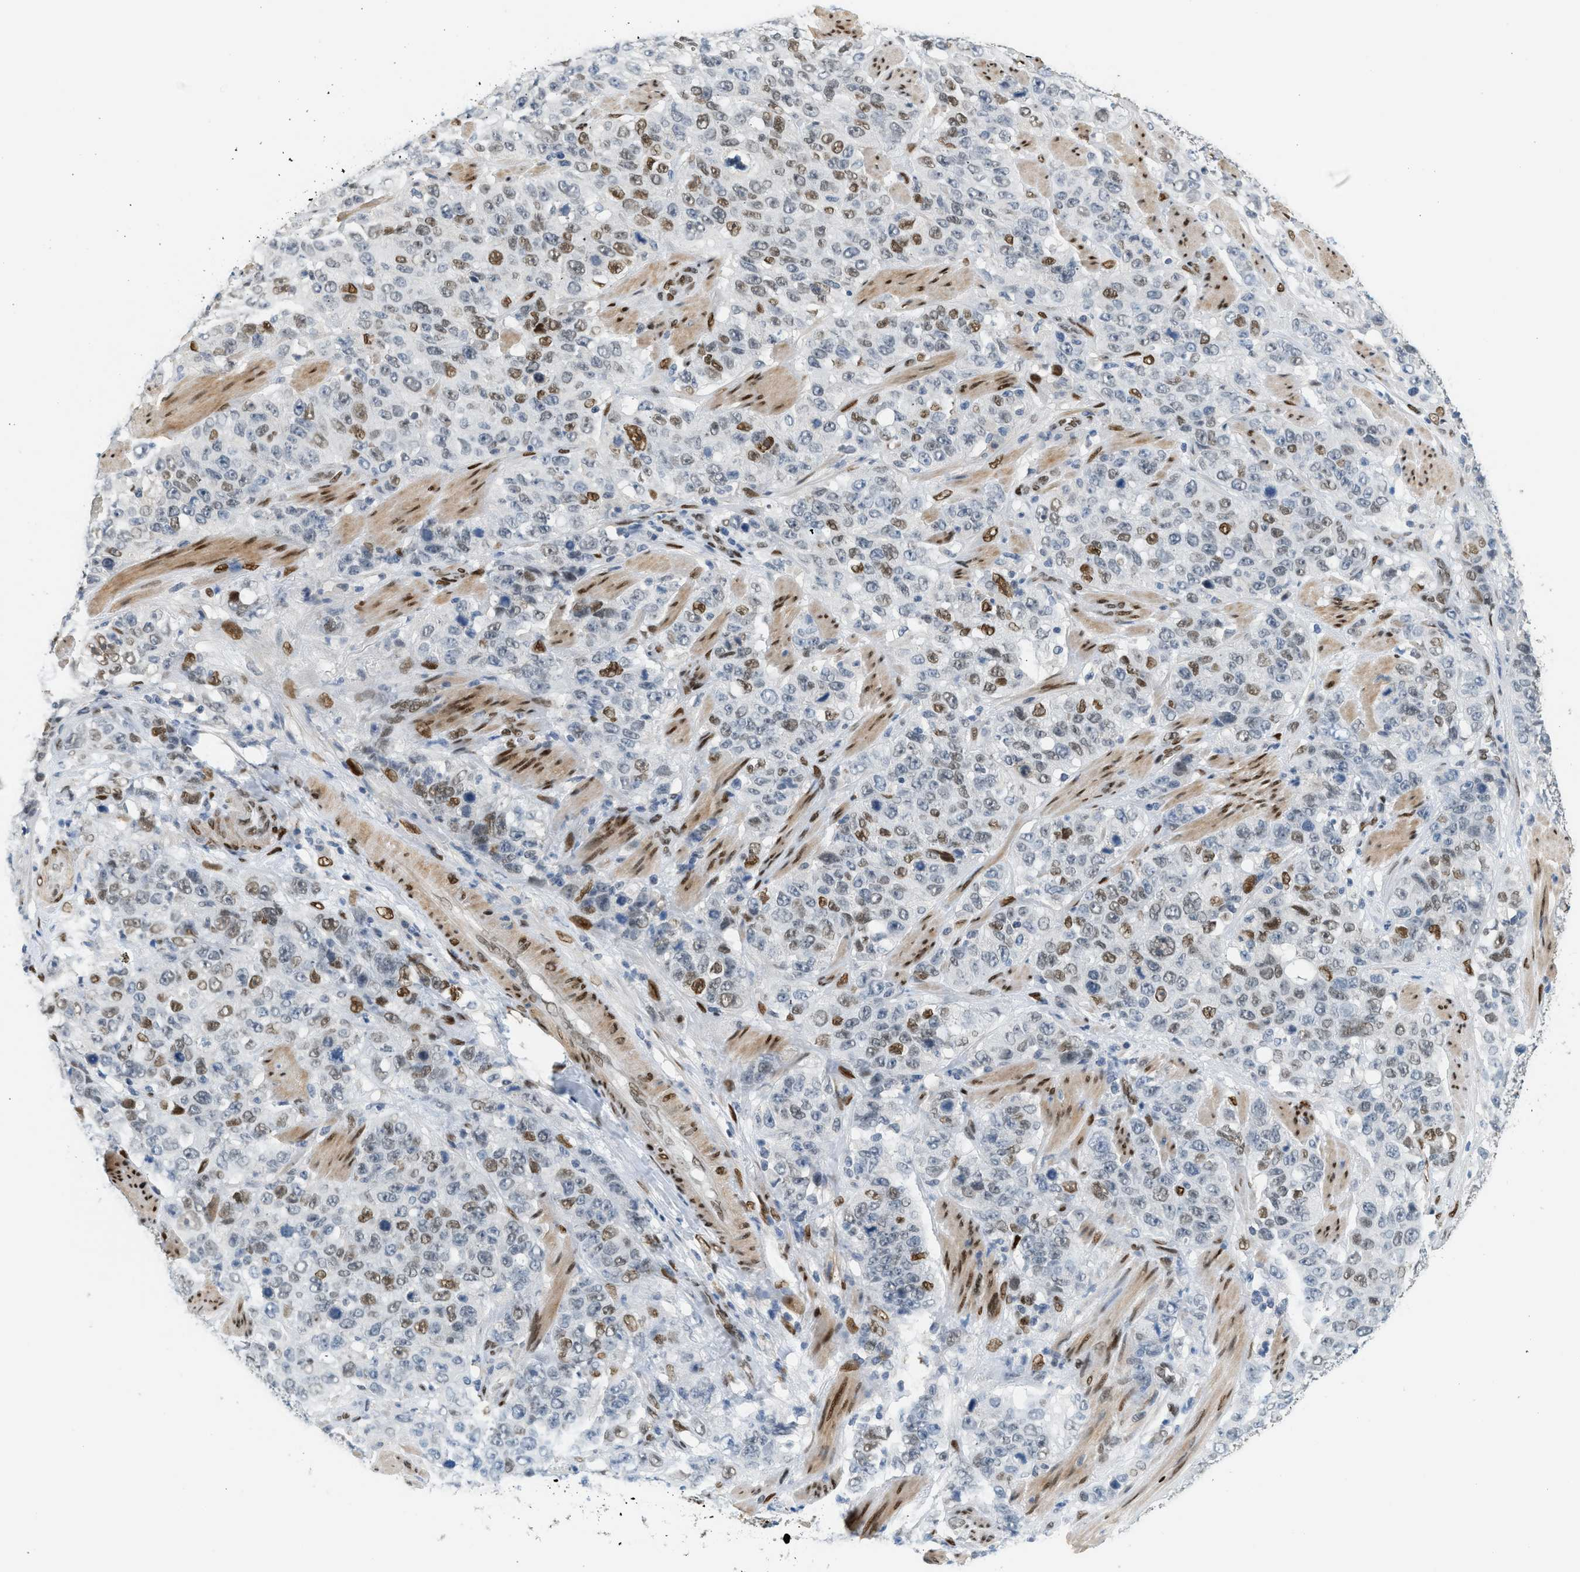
{"staining": {"intensity": "moderate", "quantity": "25%-75%", "location": "nuclear"}, "tissue": "stomach cancer", "cell_type": "Tumor cells", "image_type": "cancer", "snomed": [{"axis": "morphology", "description": "Adenocarcinoma, NOS"}, {"axis": "topography", "description": "Stomach"}], "caption": "High-power microscopy captured an IHC image of stomach cancer, revealing moderate nuclear staining in approximately 25%-75% of tumor cells.", "gene": "ZBTB20", "patient": {"sex": "male", "age": 48}}